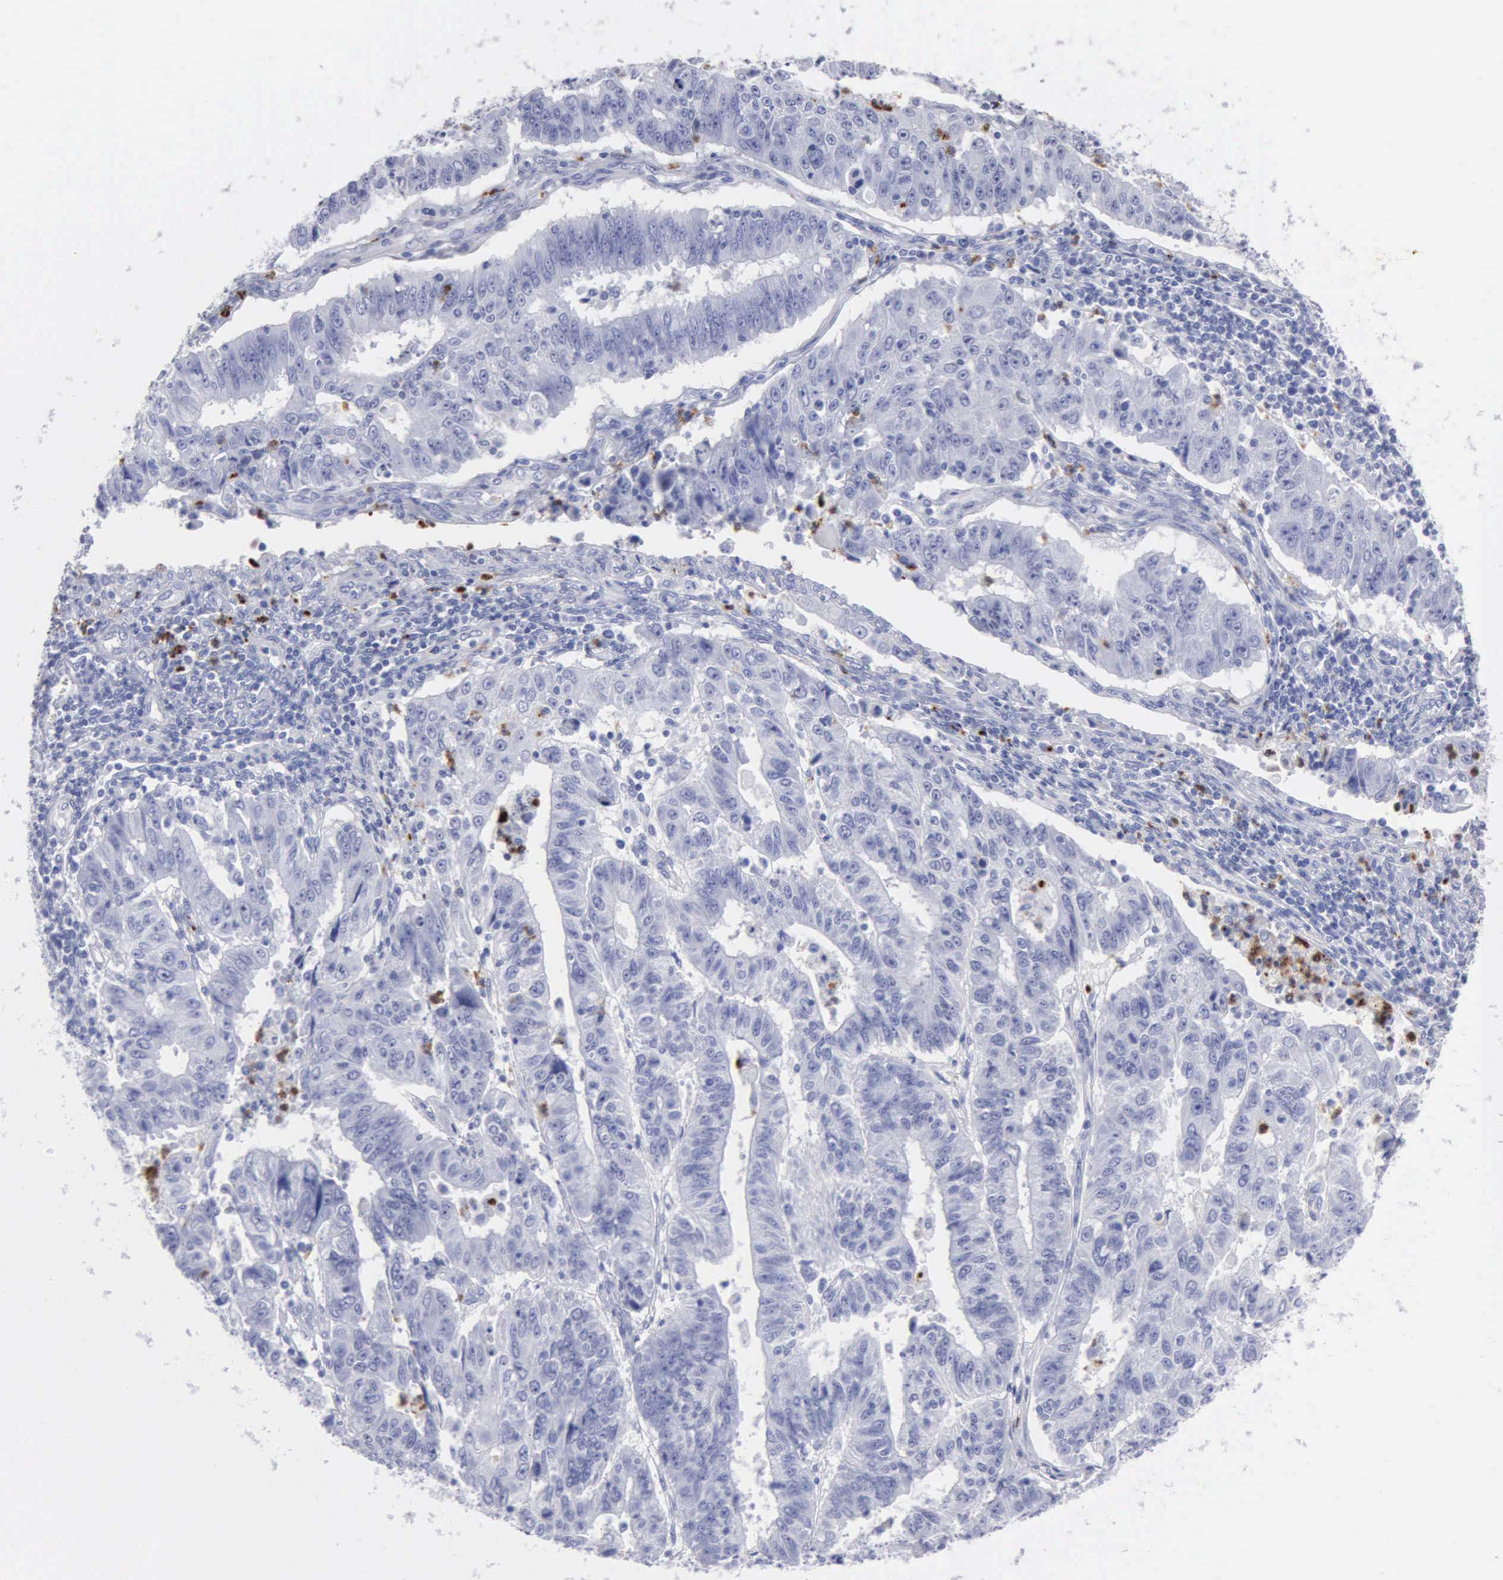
{"staining": {"intensity": "negative", "quantity": "none", "location": "none"}, "tissue": "endometrial cancer", "cell_type": "Tumor cells", "image_type": "cancer", "snomed": [{"axis": "morphology", "description": "Adenocarcinoma, NOS"}, {"axis": "topography", "description": "Endometrium"}], "caption": "Immunohistochemistry micrograph of endometrial cancer stained for a protein (brown), which reveals no staining in tumor cells.", "gene": "CTSG", "patient": {"sex": "female", "age": 42}}